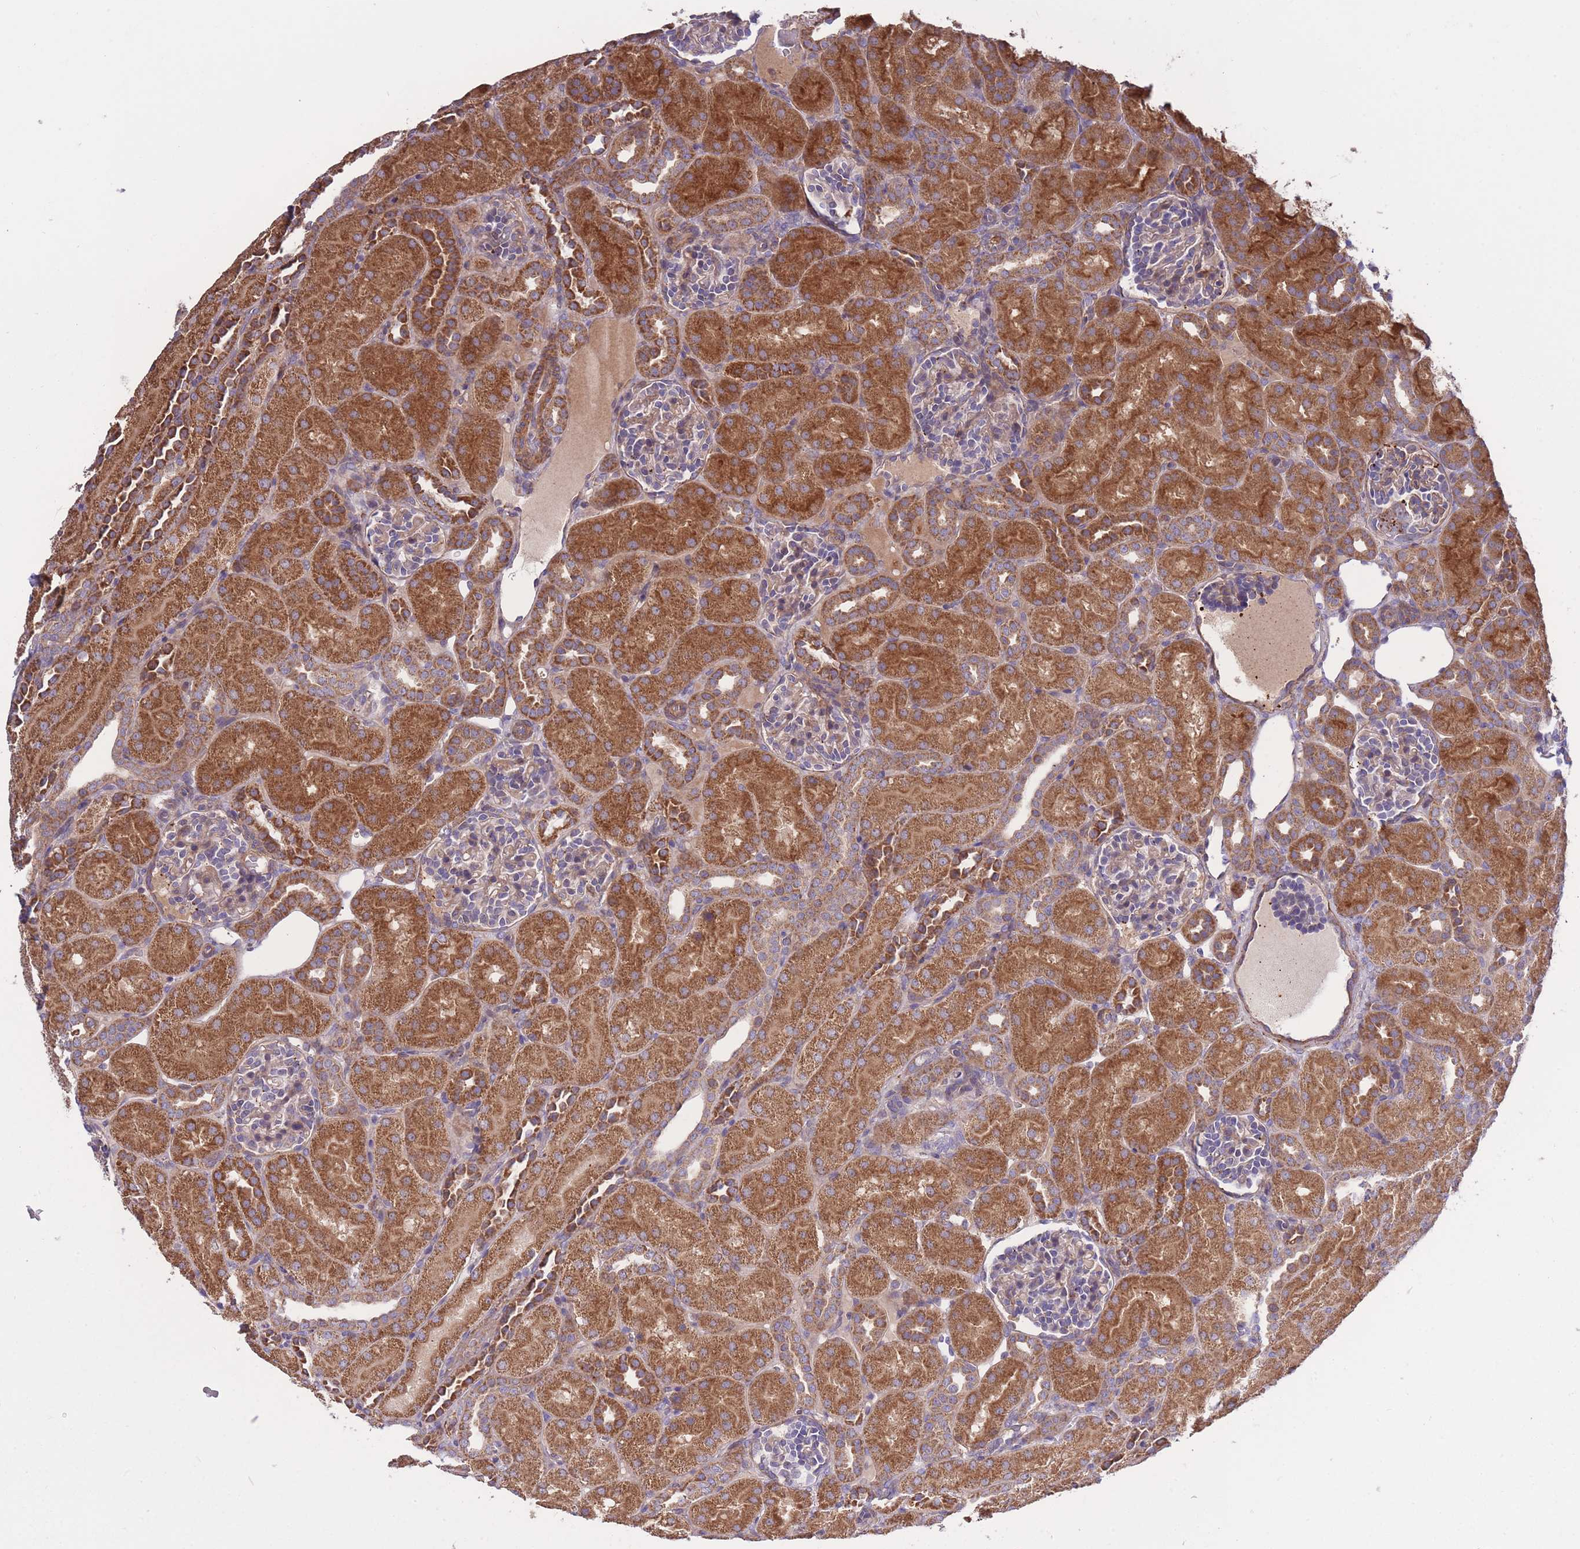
{"staining": {"intensity": "weak", "quantity": ">75%", "location": "cytoplasmic/membranous"}, "tissue": "kidney", "cell_type": "Cells in glomeruli", "image_type": "normal", "snomed": [{"axis": "morphology", "description": "Normal tissue, NOS"}, {"axis": "topography", "description": "Kidney"}], "caption": "High-power microscopy captured an immunohistochemistry photomicrograph of unremarkable kidney, revealing weak cytoplasmic/membranous positivity in about >75% of cells in glomeruli.", "gene": "ATP13A2", "patient": {"sex": "male", "age": 1}}